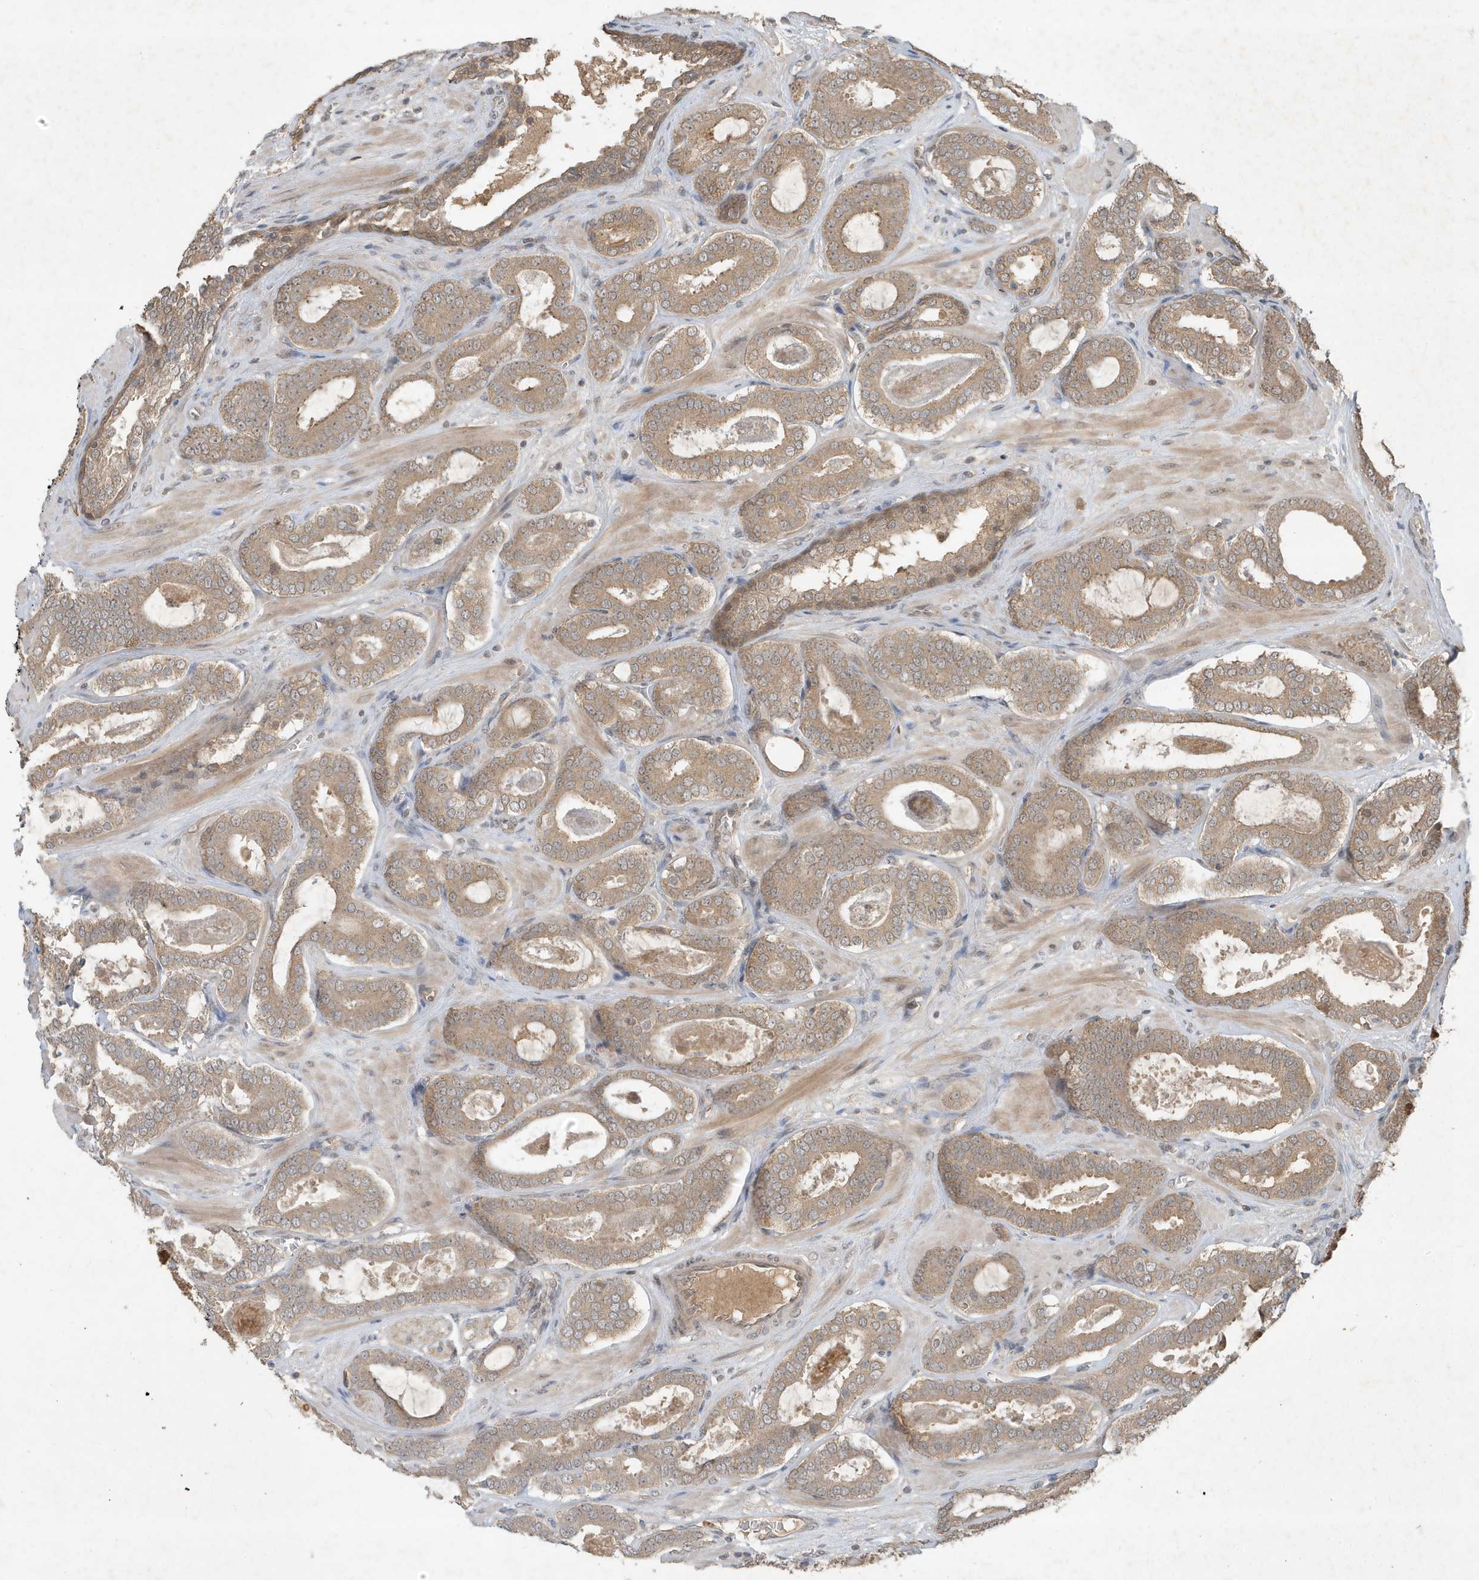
{"staining": {"intensity": "moderate", "quantity": ">75%", "location": "cytoplasmic/membranous"}, "tissue": "prostate cancer", "cell_type": "Tumor cells", "image_type": "cancer", "snomed": [{"axis": "morphology", "description": "Adenocarcinoma, High grade"}, {"axis": "topography", "description": "Prostate"}], "caption": "High-magnification brightfield microscopy of prostate cancer (adenocarcinoma (high-grade)) stained with DAB (brown) and counterstained with hematoxylin (blue). tumor cells exhibit moderate cytoplasmic/membranous positivity is seen in approximately>75% of cells.", "gene": "ABCB9", "patient": {"sex": "male", "age": 60}}